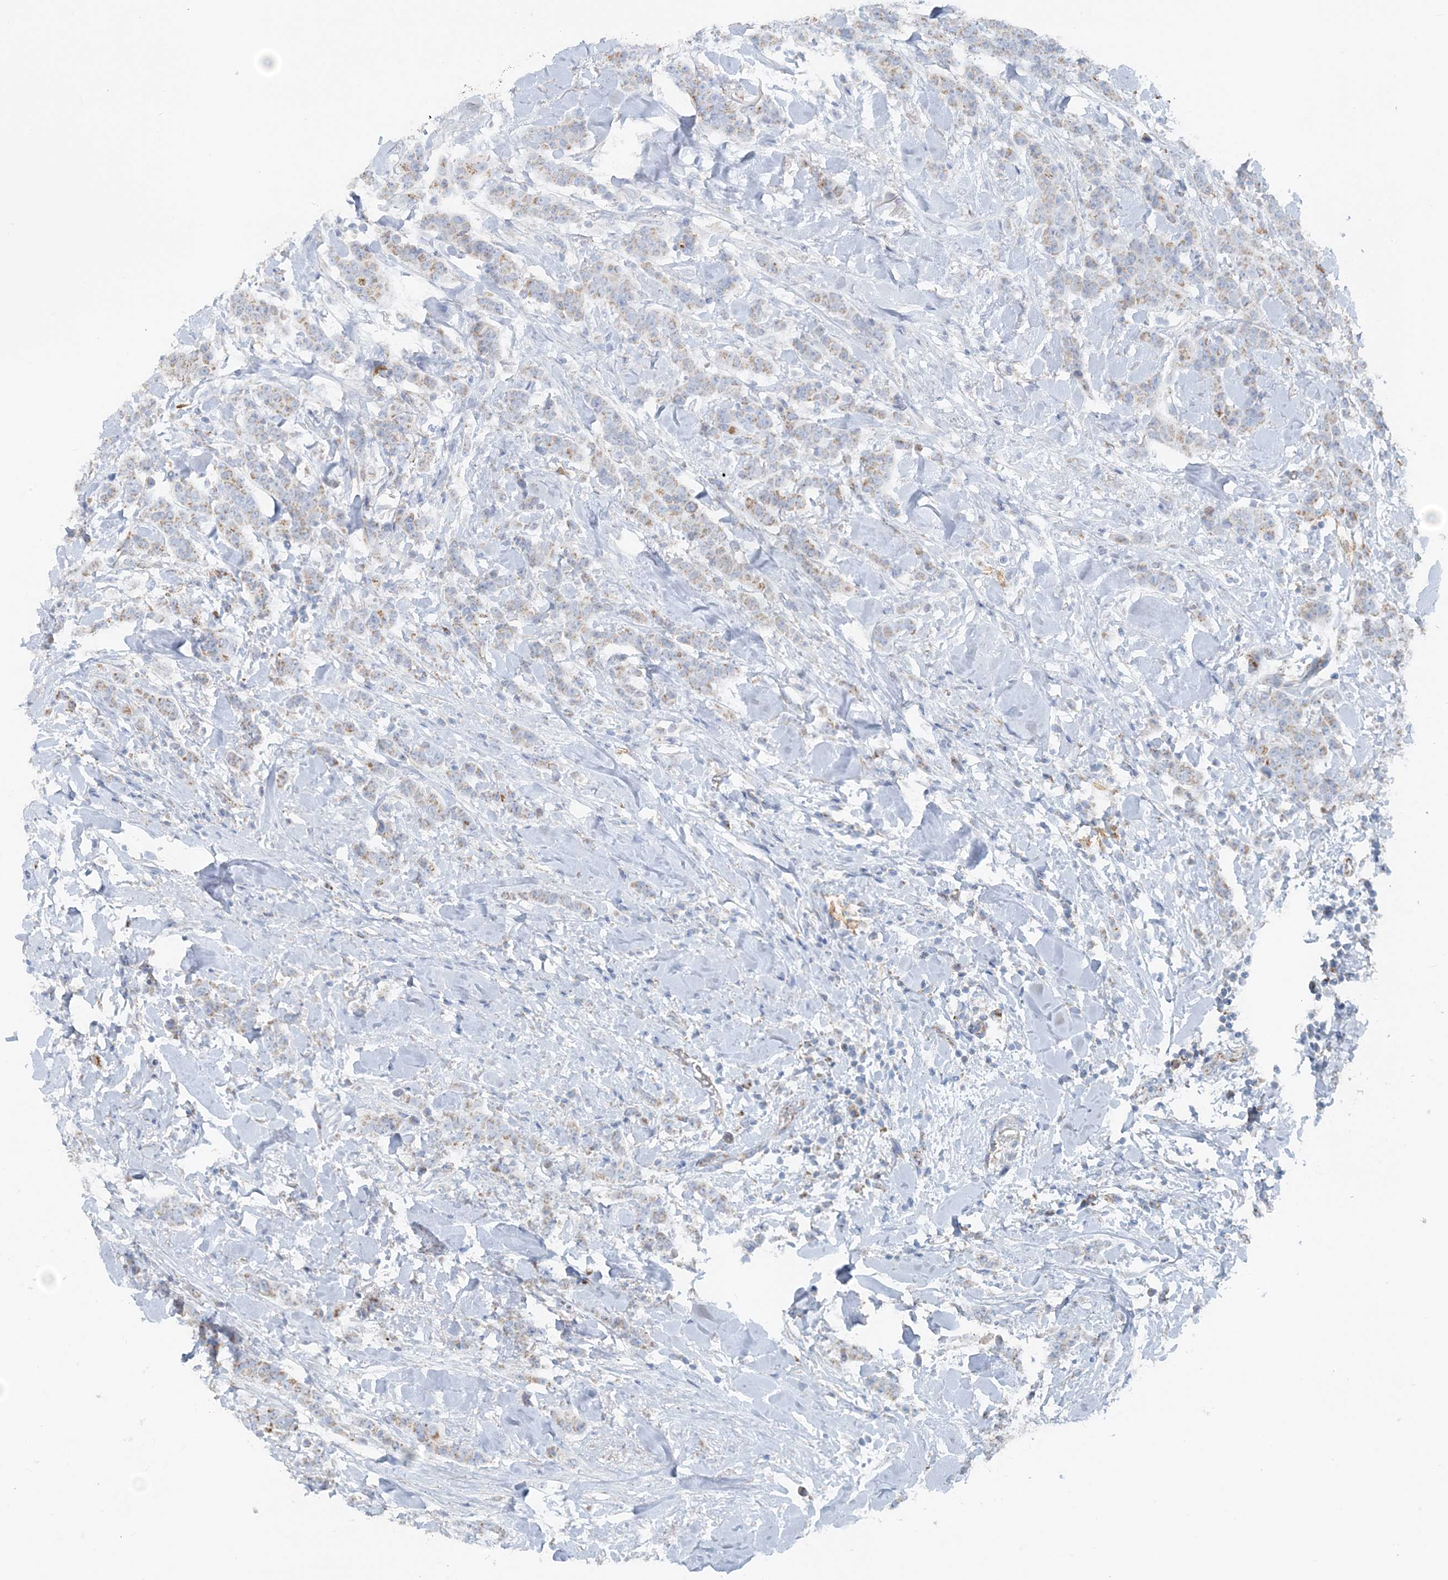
{"staining": {"intensity": "weak", "quantity": "25%-75%", "location": "cytoplasmic/membranous"}, "tissue": "breast cancer", "cell_type": "Tumor cells", "image_type": "cancer", "snomed": [{"axis": "morphology", "description": "Duct carcinoma"}, {"axis": "topography", "description": "Breast"}], "caption": "DAB (3,3'-diaminobenzidine) immunohistochemical staining of breast cancer (invasive ductal carcinoma) displays weak cytoplasmic/membranous protein expression in about 25%-75% of tumor cells.", "gene": "PCCB", "patient": {"sex": "female", "age": 40}}